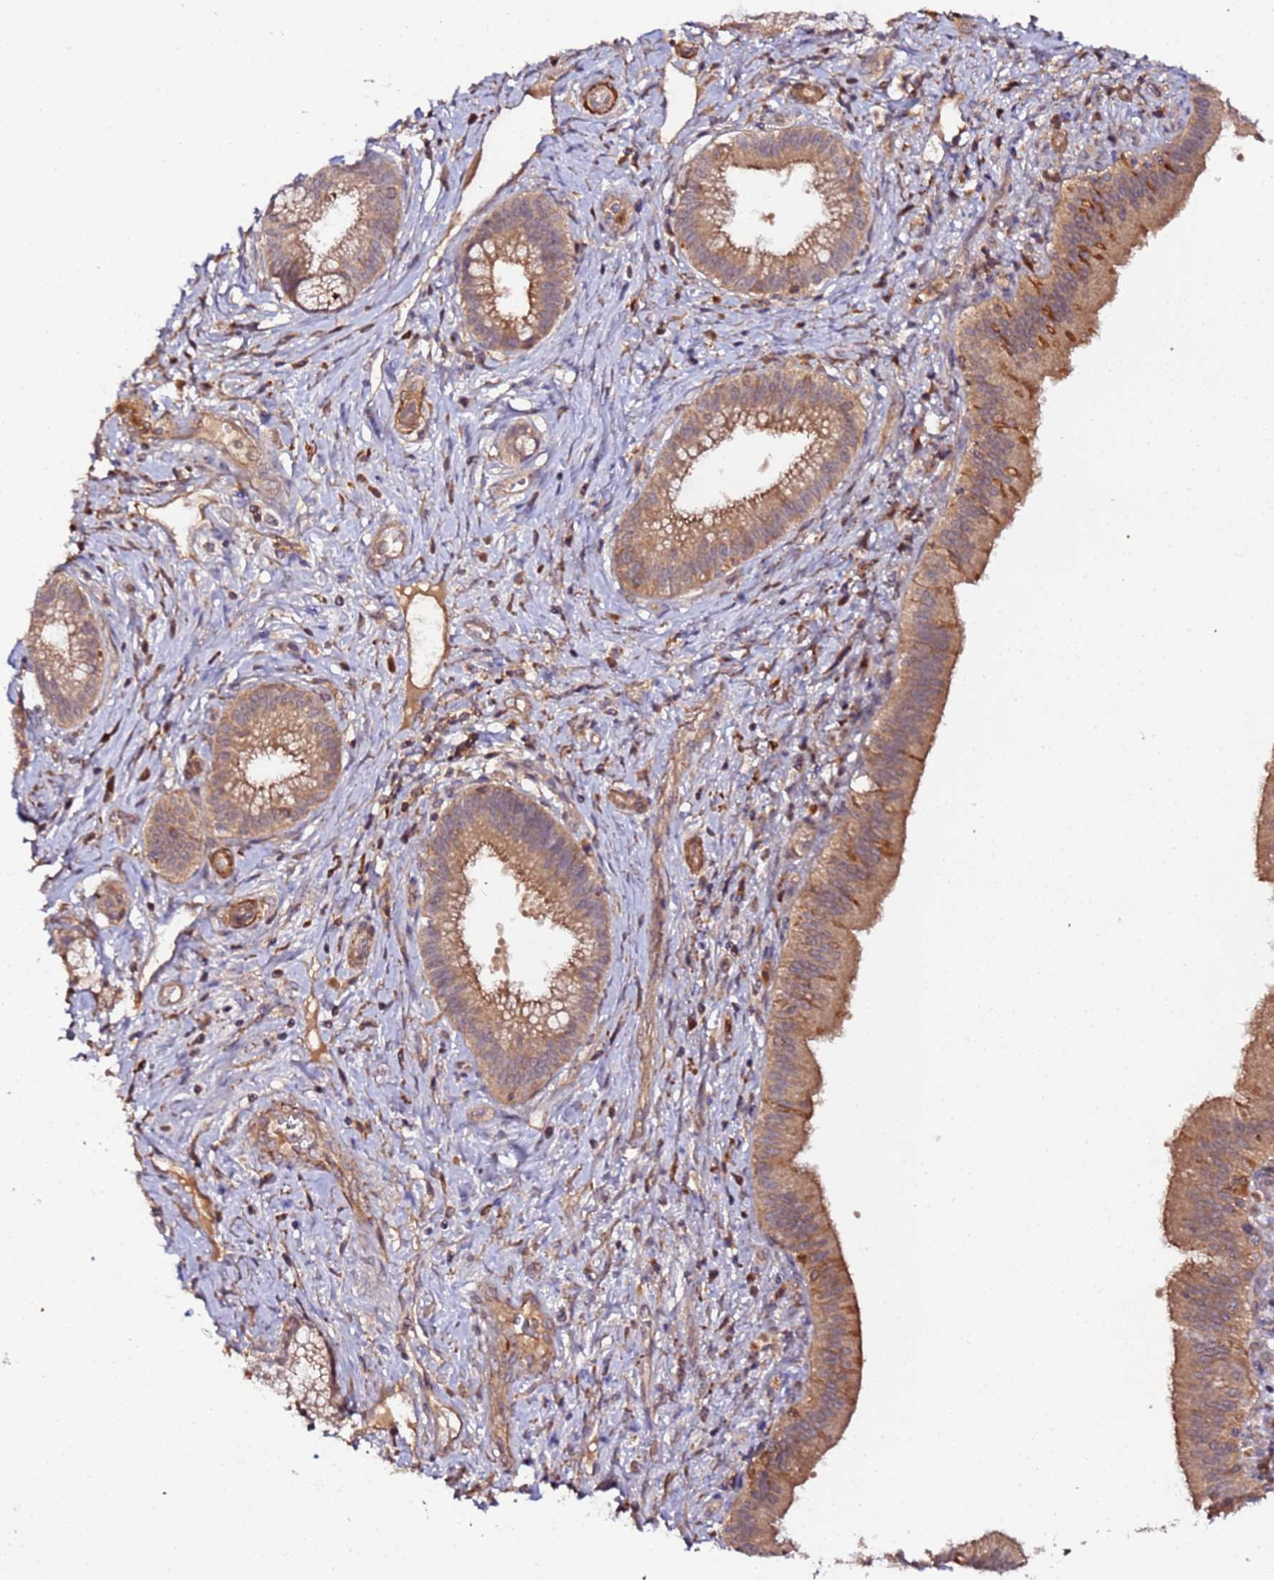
{"staining": {"intensity": "moderate", "quantity": ">75%", "location": "cytoplasmic/membranous"}, "tissue": "pancreatic cancer", "cell_type": "Tumor cells", "image_type": "cancer", "snomed": [{"axis": "morphology", "description": "Adenocarcinoma, NOS"}, {"axis": "topography", "description": "Pancreas"}], "caption": "A high-resolution image shows immunohistochemistry staining of pancreatic cancer, which demonstrates moderate cytoplasmic/membranous staining in approximately >75% of tumor cells.", "gene": "TRIM26", "patient": {"sex": "male", "age": 72}}